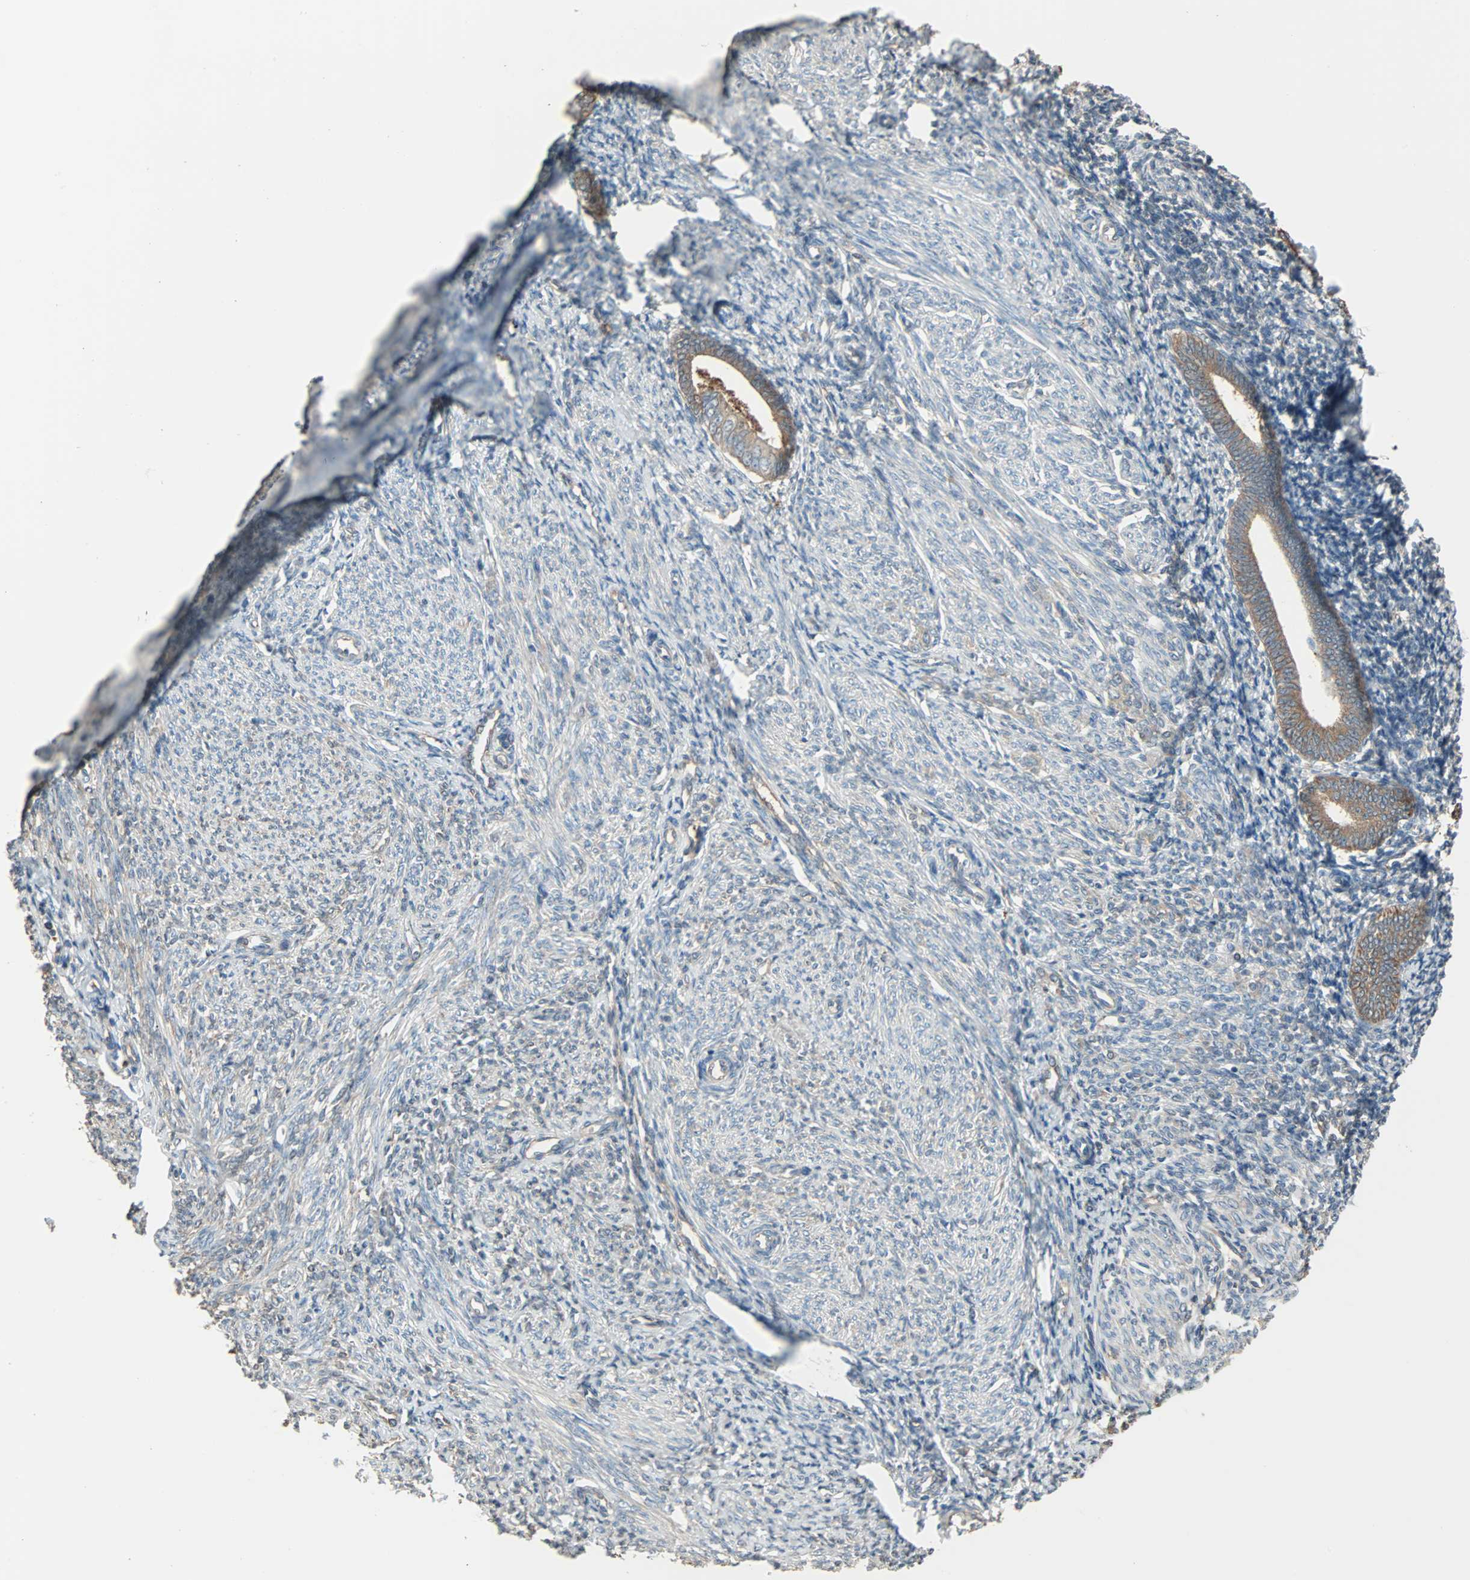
{"staining": {"intensity": "negative", "quantity": "none", "location": "none"}, "tissue": "endometrium", "cell_type": "Cells in endometrial stroma", "image_type": "normal", "snomed": [{"axis": "morphology", "description": "Normal tissue, NOS"}, {"axis": "topography", "description": "Endometrium"}], "caption": "Immunohistochemistry of normal endometrium displays no positivity in cells in endometrial stroma.", "gene": "PRDX1", "patient": {"sex": "female", "age": 57}}